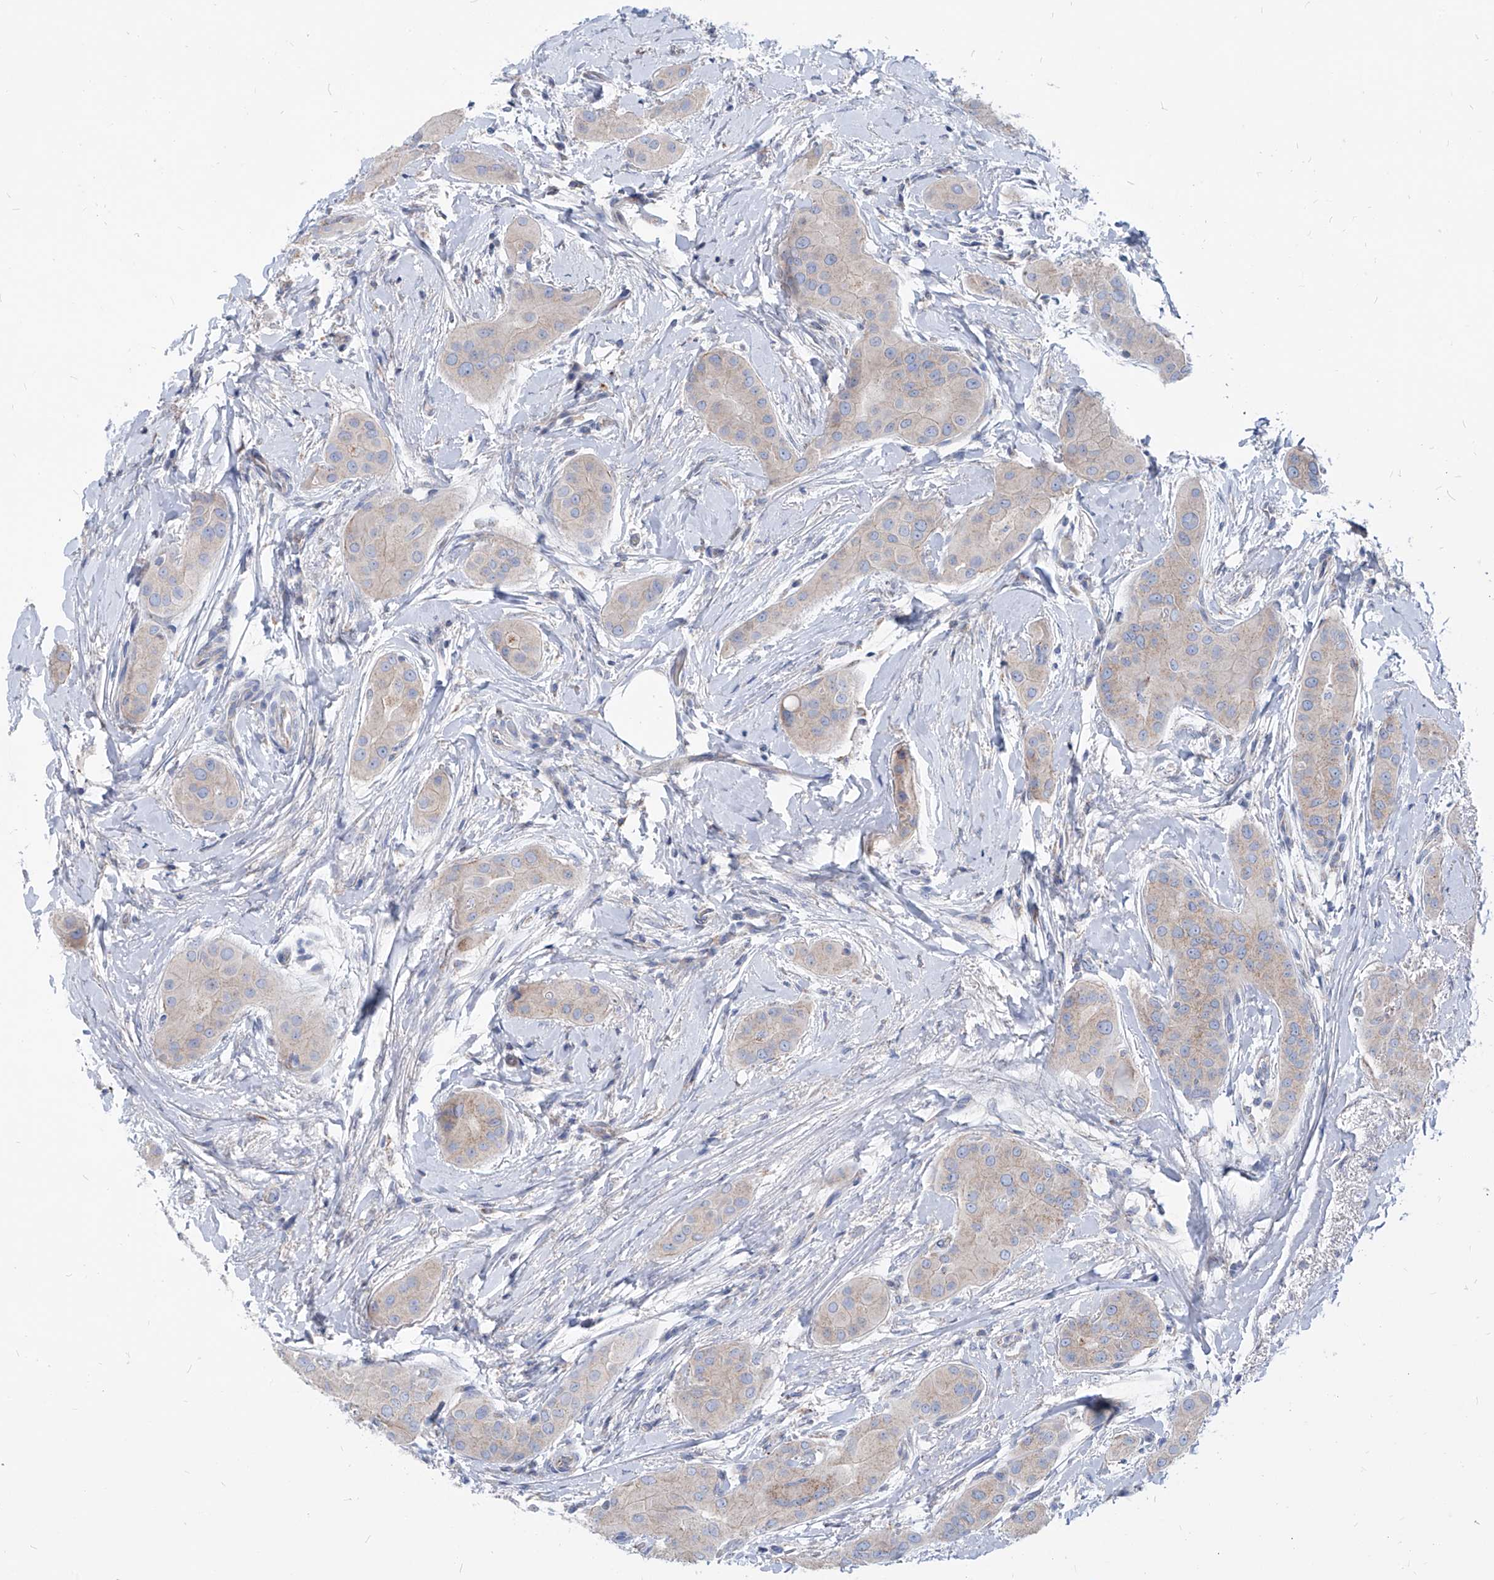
{"staining": {"intensity": "negative", "quantity": "none", "location": "none"}, "tissue": "thyroid cancer", "cell_type": "Tumor cells", "image_type": "cancer", "snomed": [{"axis": "morphology", "description": "Papillary adenocarcinoma, NOS"}, {"axis": "topography", "description": "Thyroid gland"}], "caption": "The photomicrograph demonstrates no significant positivity in tumor cells of thyroid cancer. (DAB immunohistochemistry (IHC) visualized using brightfield microscopy, high magnification).", "gene": "AGPS", "patient": {"sex": "male", "age": 33}}